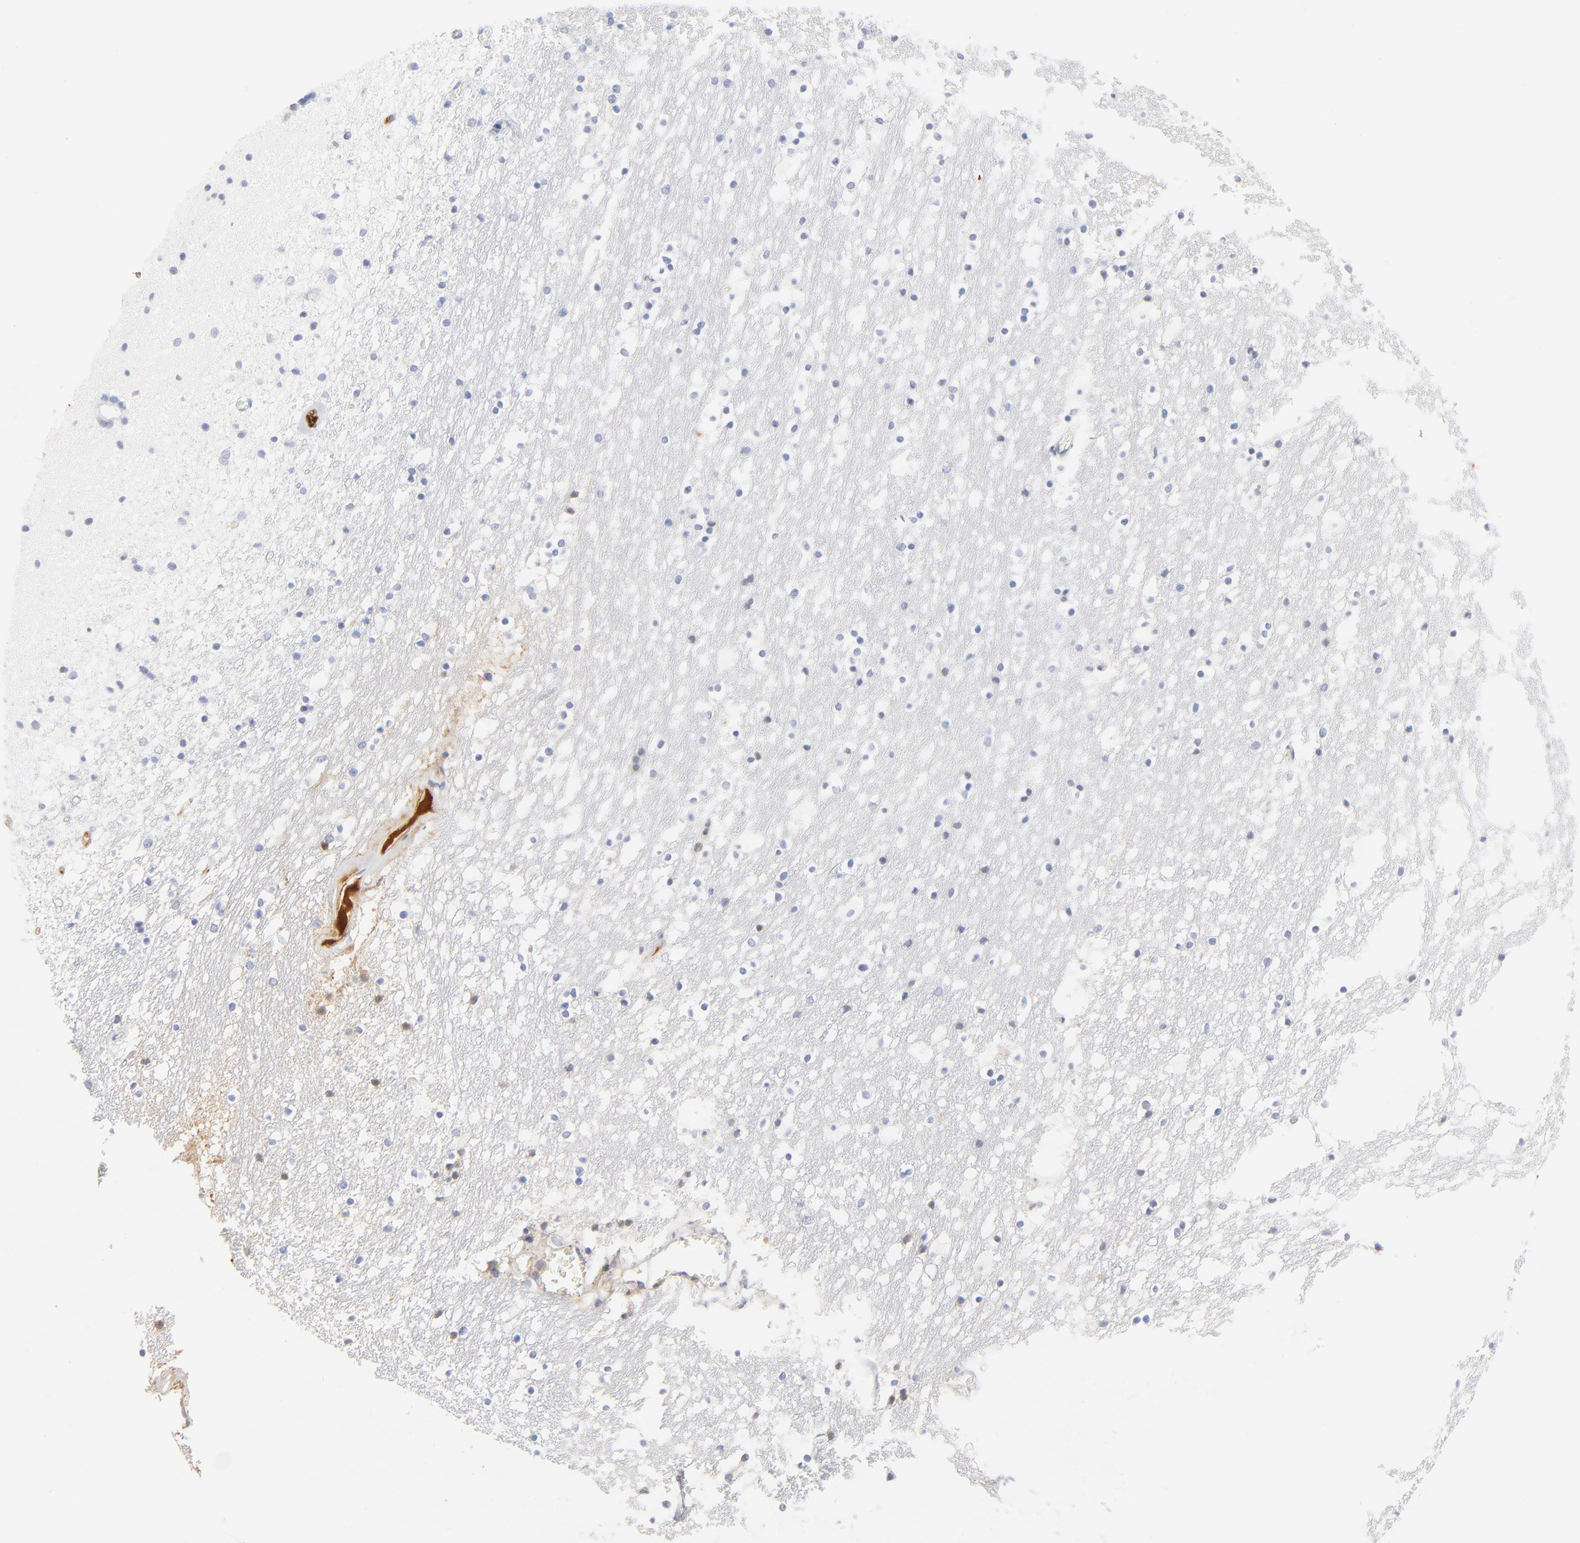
{"staining": {"intensity": "negative", "quantity": "none", "location": "none"}, "tissue": "caudate", "cell_type": "Glial cells", "image_type": "normal", "snomed": [{"axis": "morphology", "description": "Normal tissue, NOS"}, {"axis": "topography", "description": "Lateral ventricle wall"}], "caption": "DAB (3,3'-diaminobenzidine) immunohistochemical staining of benign human caudate reveals no significant staining in glial cells. (DAB (3,3'-diaminobenzidine) immunohistochemistry visualized using brightfield microscopy, high magnification).", "gene": "C3", "patient": {"sex": "male", "age": 45}}